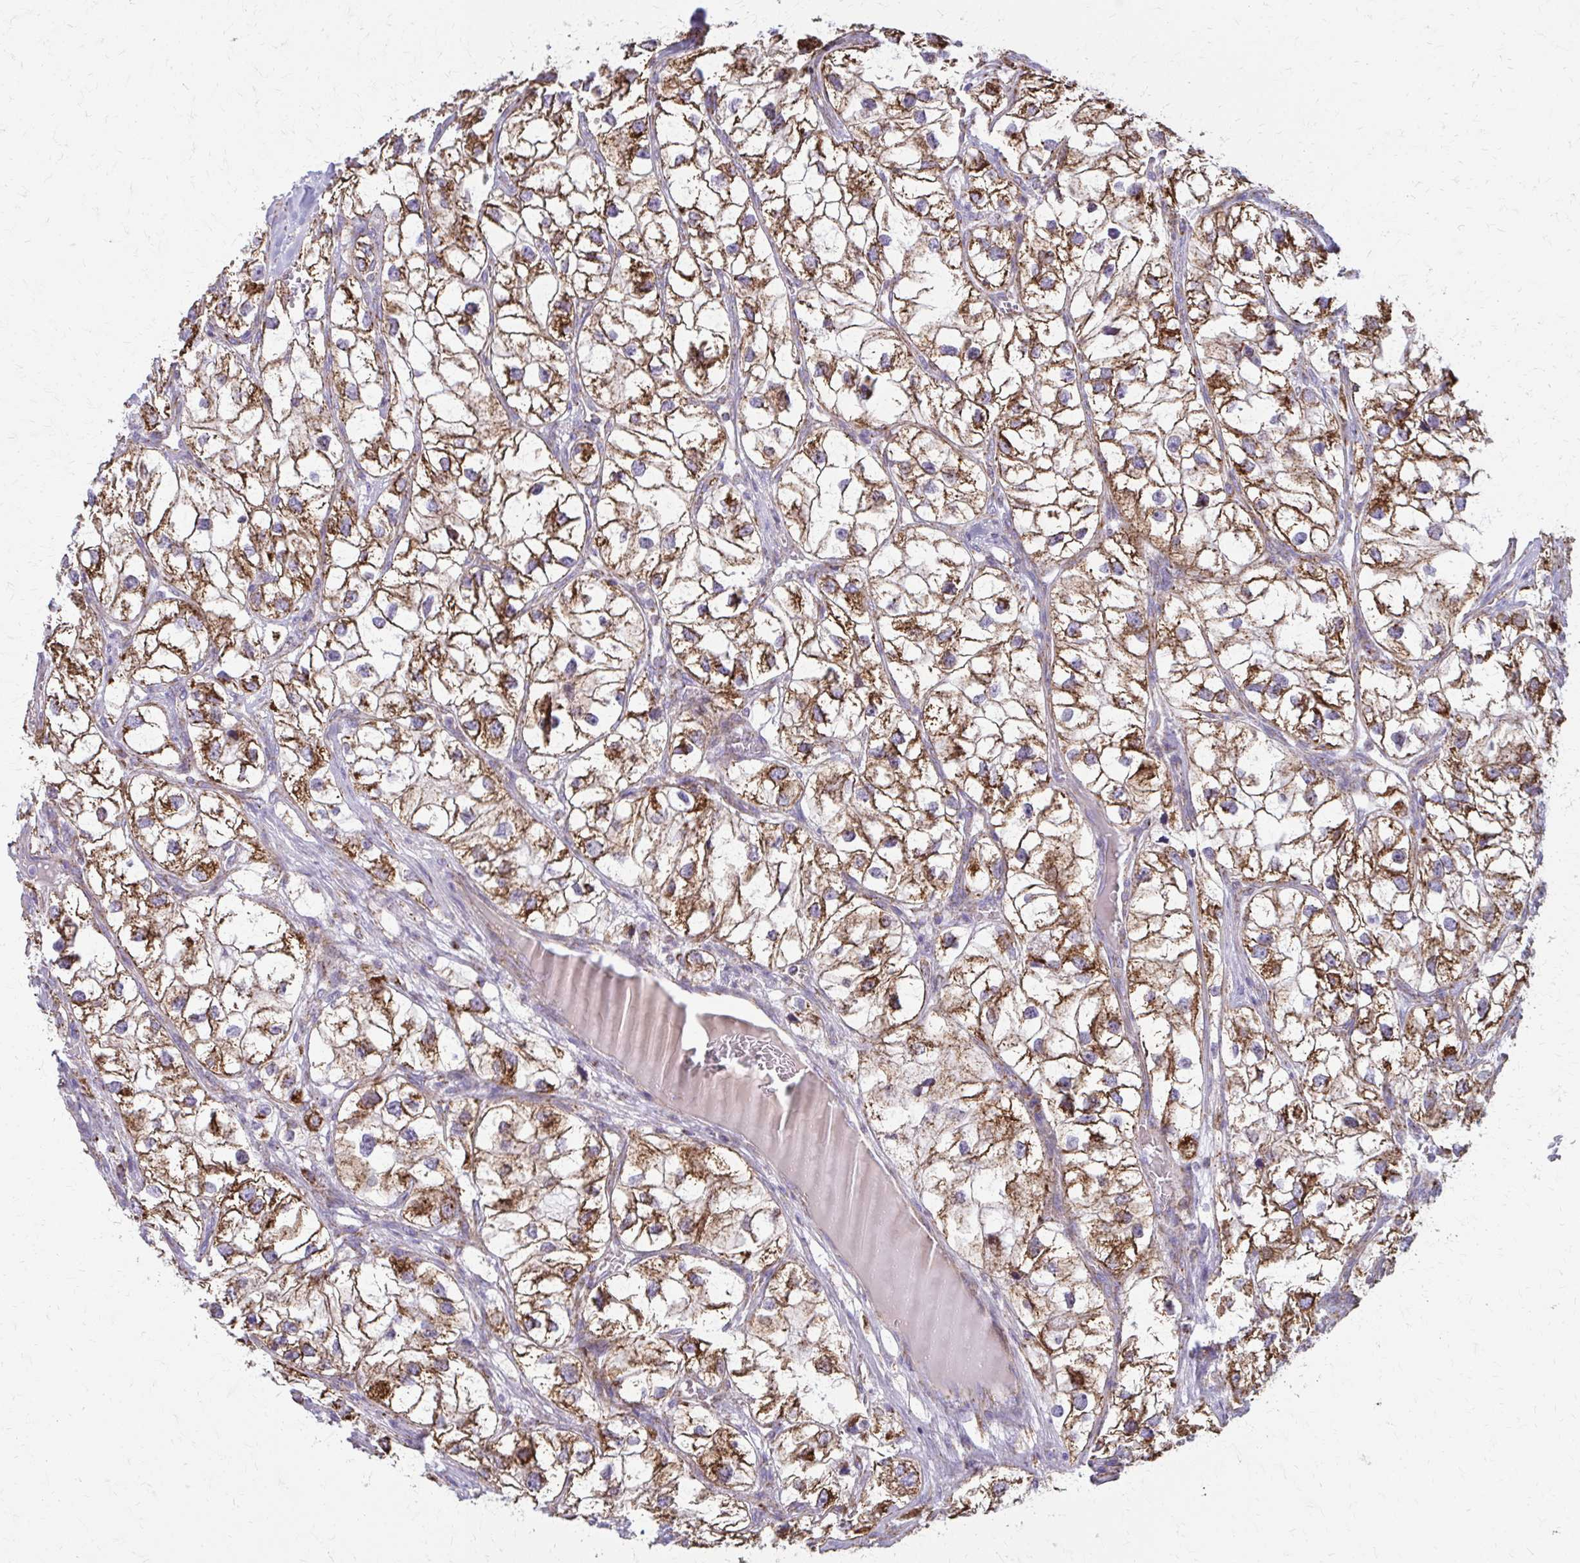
{"staining": {"intensity": "moderate", "quantity": ">75%", "location": "cytoplasmic/membranous"}, "tissue": "renal cancer", "cell_type": "Tumor cells", "image_type": "cancer", "snomed": [{"axis": "morphology", "description": "Adenocarcinoma, NOS"}, {"axis": "topography", "description": "Kidney"}], "caption": "Immunohistochemical staining of human renal adenocarcinoma displays medium levels of moderate cytoplasmic/membranous protein expression in about >75% of tumor cells.", "gene": "TVP23A", "patient": {"sex": "male", "age": 59}}